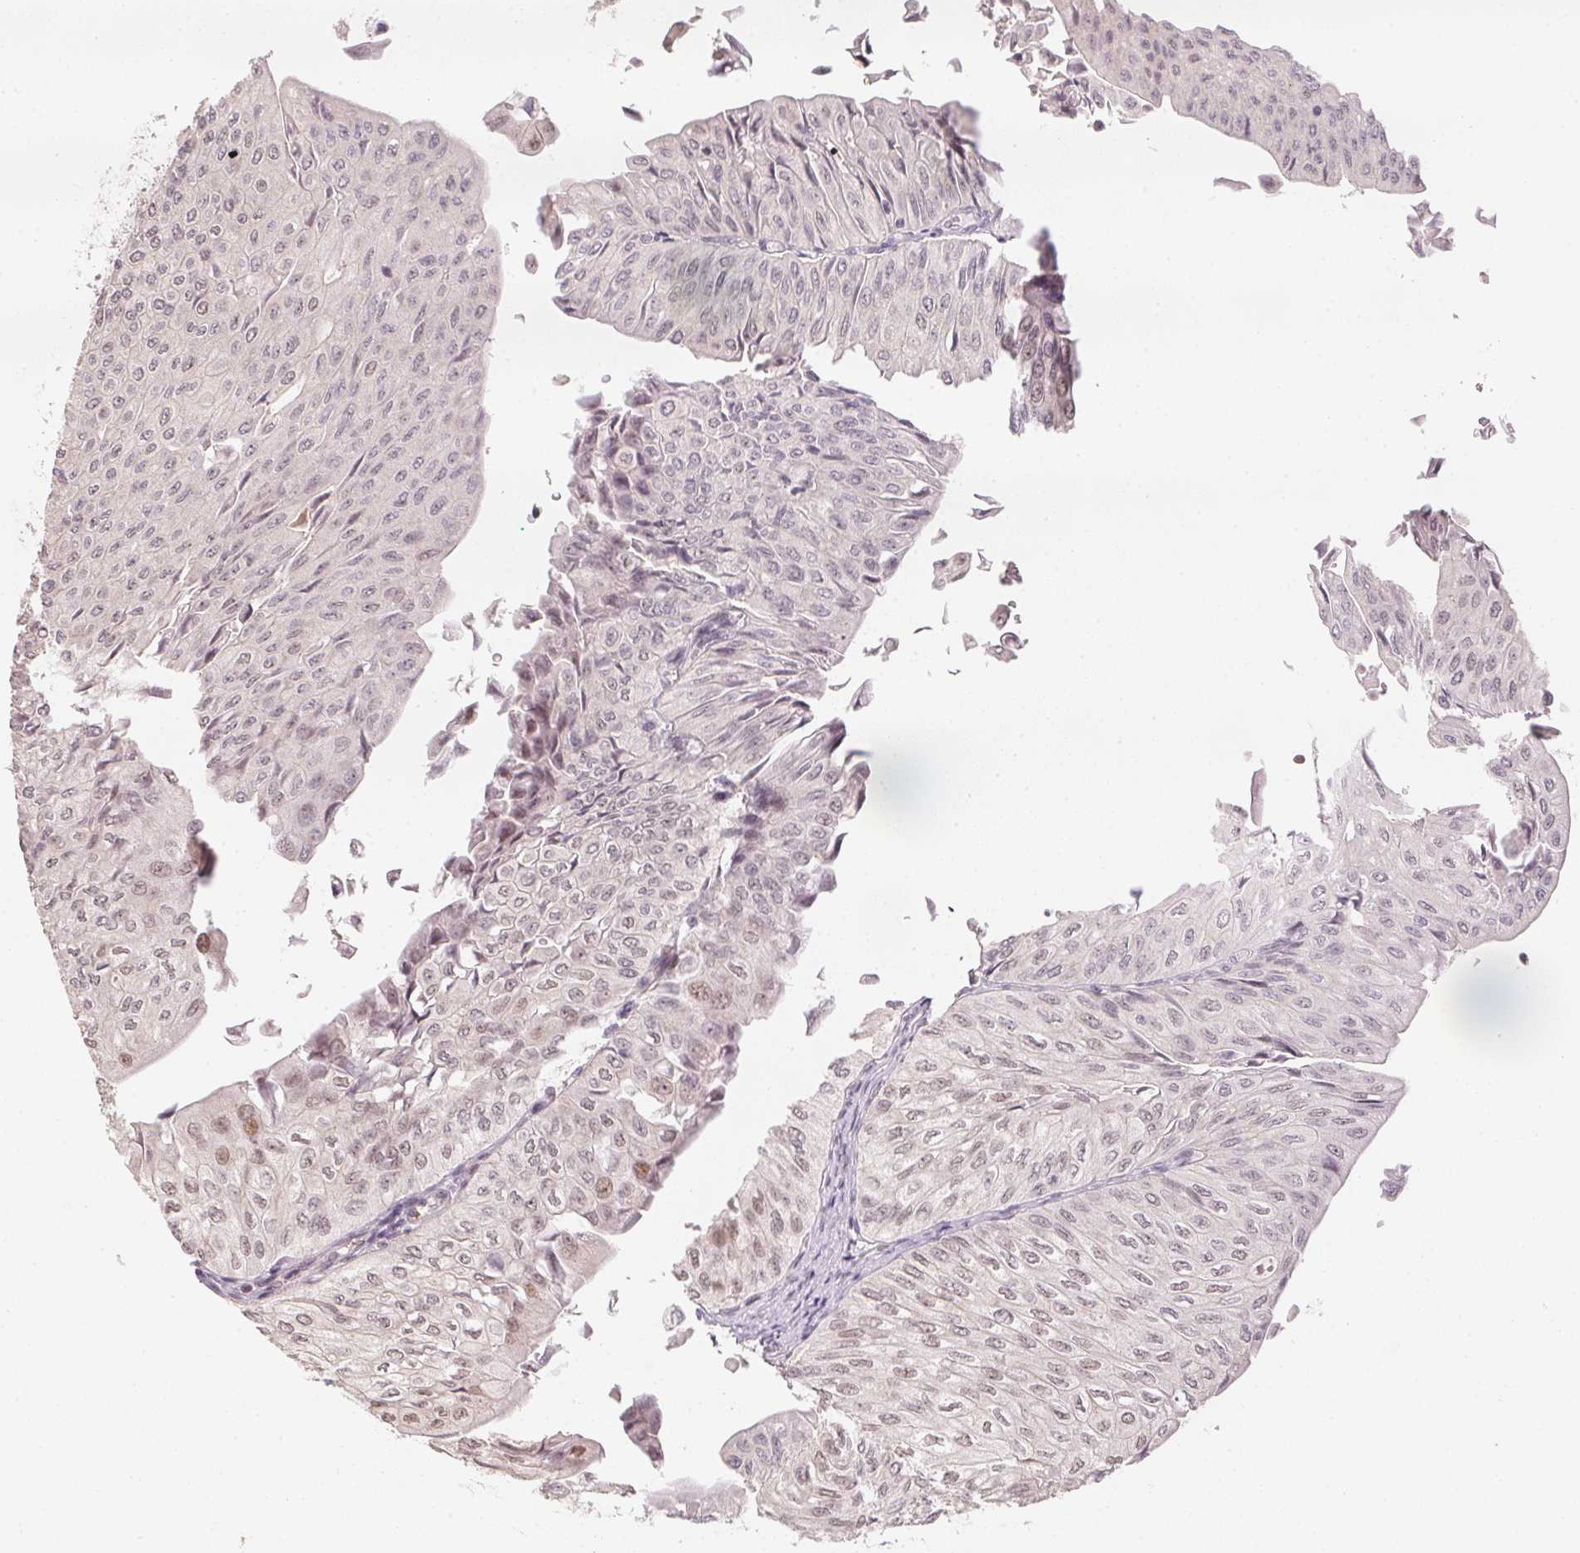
{"staining": {"intensity": "weak", "quantity": "25%-75%", "location": "nuclear"}, "tissue": "urothelial cancer", "cell_type": "Tumor cells", "image_type": "cancer", "snomed": [{"axis": "morphology", "description": "Urothelial carcinoma, NOS"}, {"axis": "topography", "description": "Urinary bladder"}], "caption": "Transitional cell carcinoma was stained to show a protein in brown. There is low levels of weak nuclear positivity in approximately 25%-75% of tumor cells.", "gene": "KDM4D", "patient": {"sex": "male", "age": 62}}